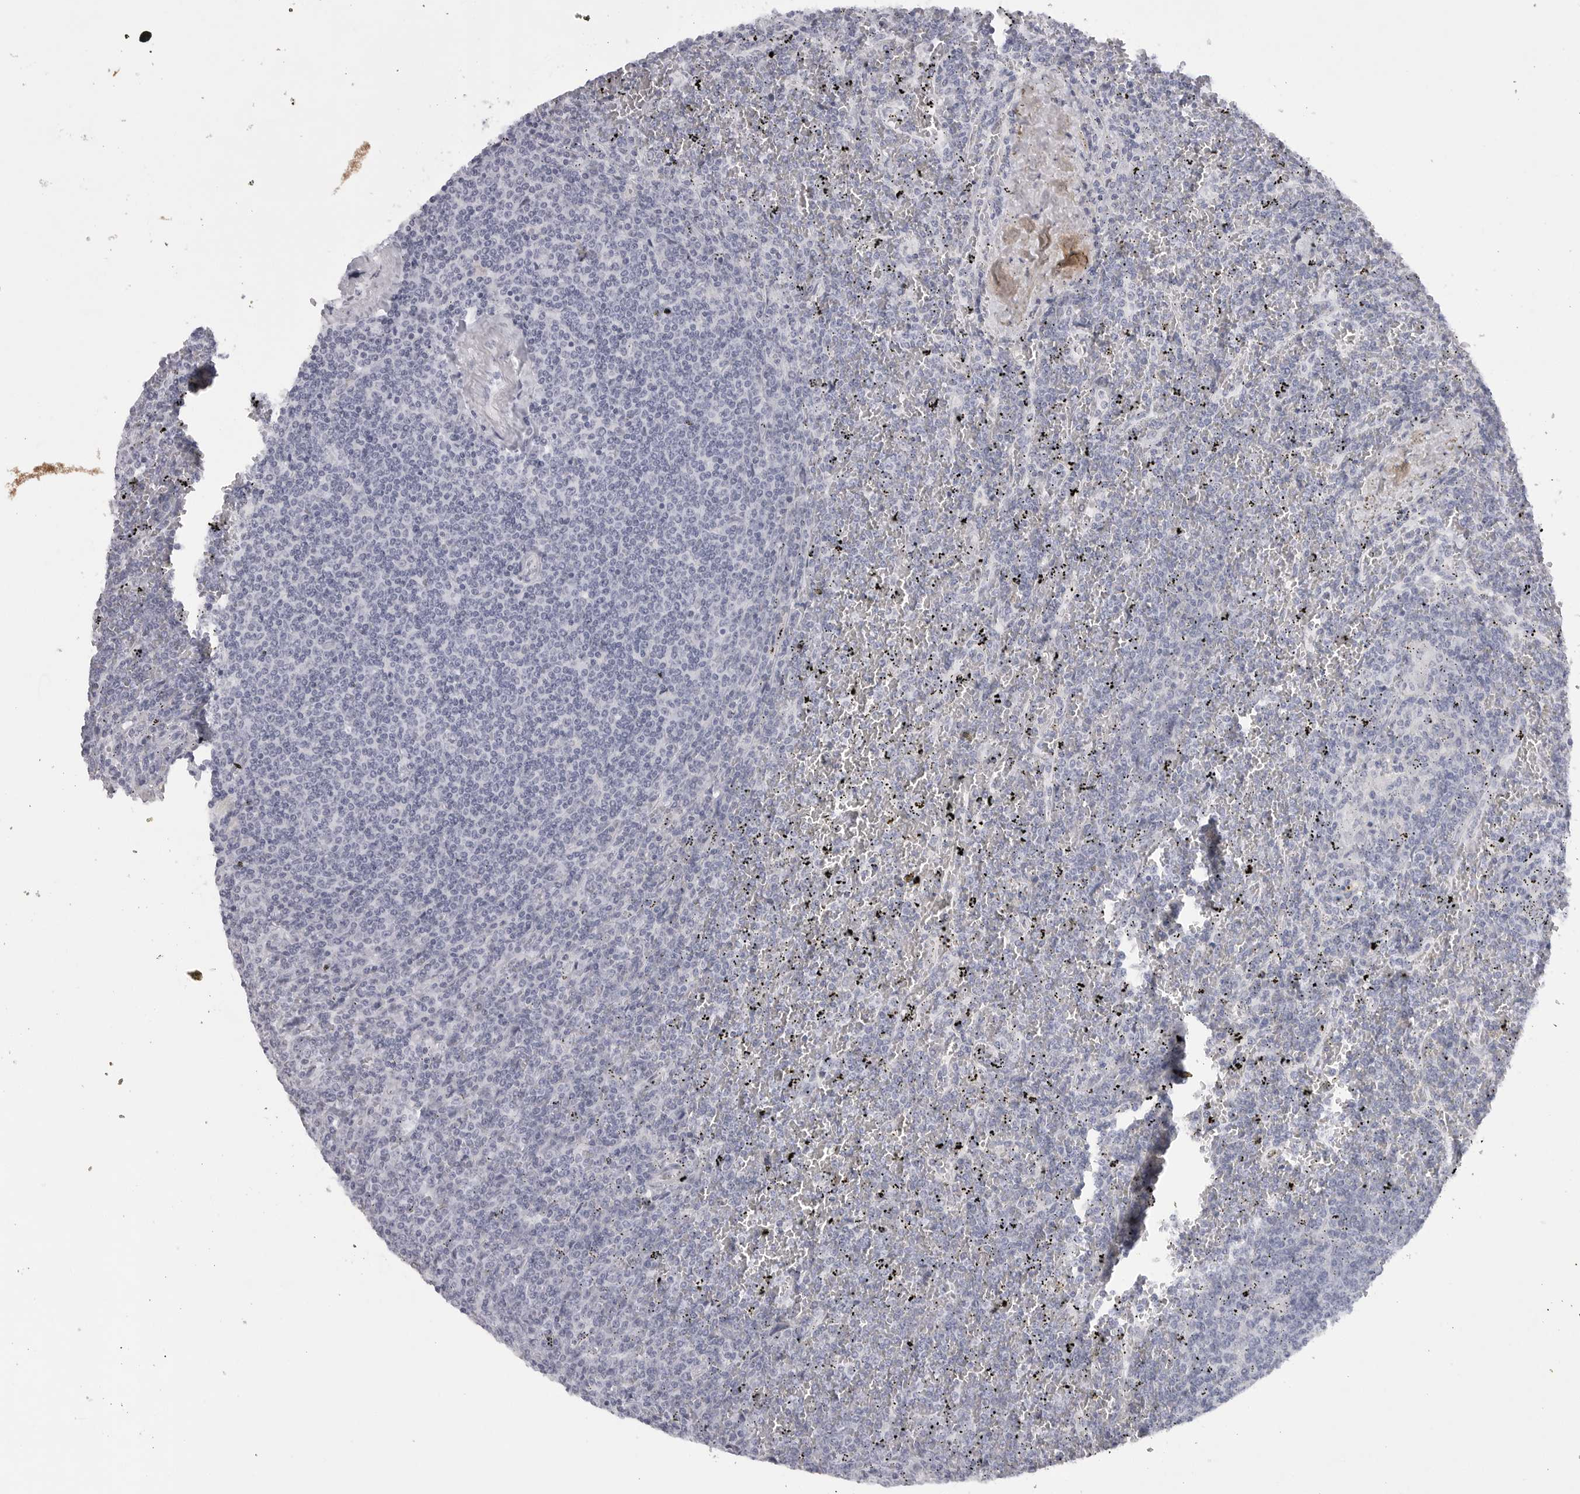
{"staining": {"intensity": "negative", "quantity": "none", "location": "none"}, "tissue": "lymphoma", "cell_type": "Tumor cells", "image_type": "cancer", "snomed": [{"axis": "morphology", "description": "Malignant lymphoma, non-Hodgkin's type, Low grade"}, {"axis": "topography", "description": "Spleen"}], "caption": "High magnification brightfield microscopy of lymphoma stained with DAB (3,3'-diaminobenzidine) (brown) and counterstained with hematoxylin (blue): tumor cells show no significant positivity.", "gene": "TNR", "patient": {"sex": "female", "age": 19}}